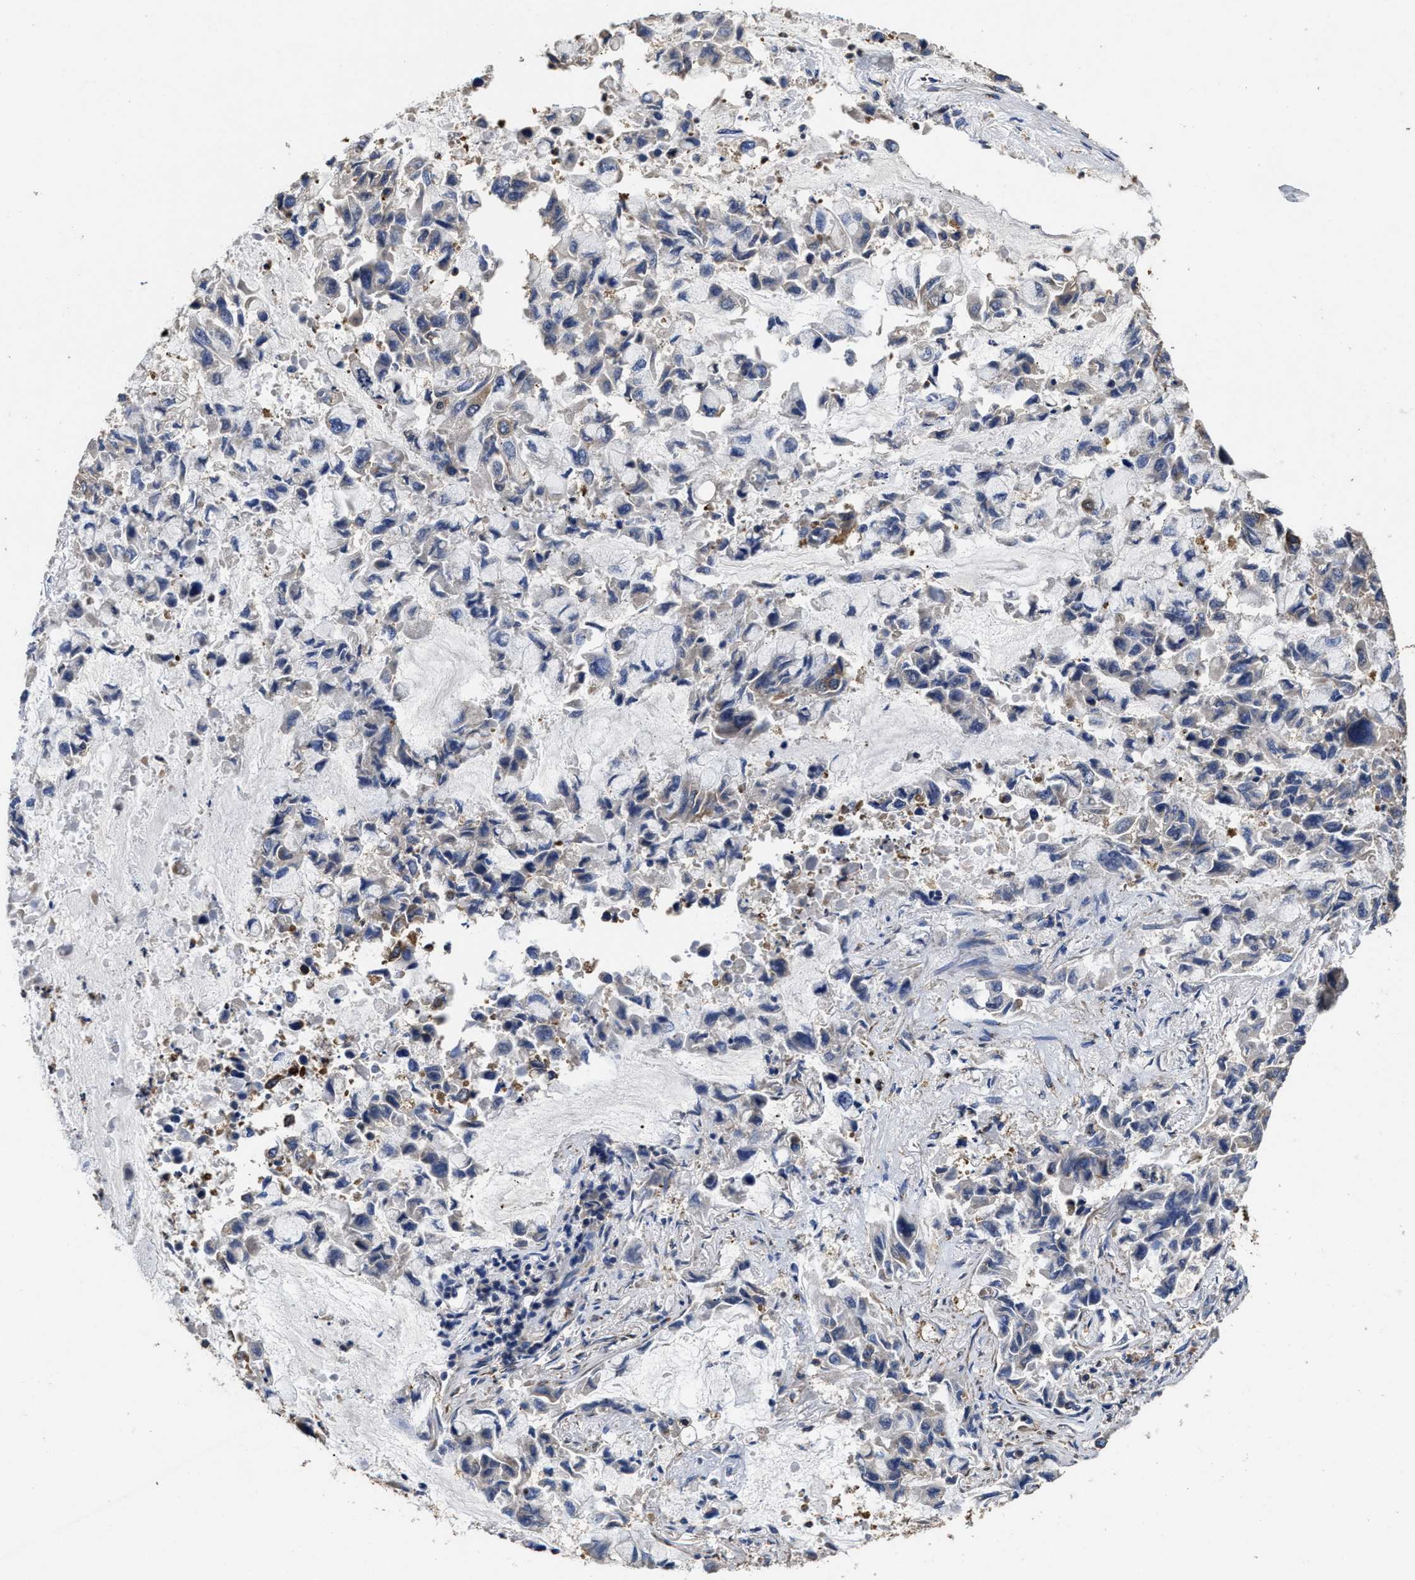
{"staining": {"intensity": "moderate", "quantity": "25%-75%", "location": "cytoplasmic/membranous"}, "tissue": "lung cancer", "cell_type": "Tumor cells", "image_type": "cancer", "snomed": [{"axis": "morphology", "description": "Adenocarcinoma, NOS"}, {"axis": "topography", "description": "Lung"}], "caption": "The immunohistochemical stain labels moderate cytoplasmic/membranous staining in tumor cells of adenocarcinoma (lung) tissue. (Stains: DAB in brown, nuclei in blue, Microscopy: brightfield microscopy at high magnification).", "gene": "SFXN4", "patient": {"sex": "male", "age": 64}}